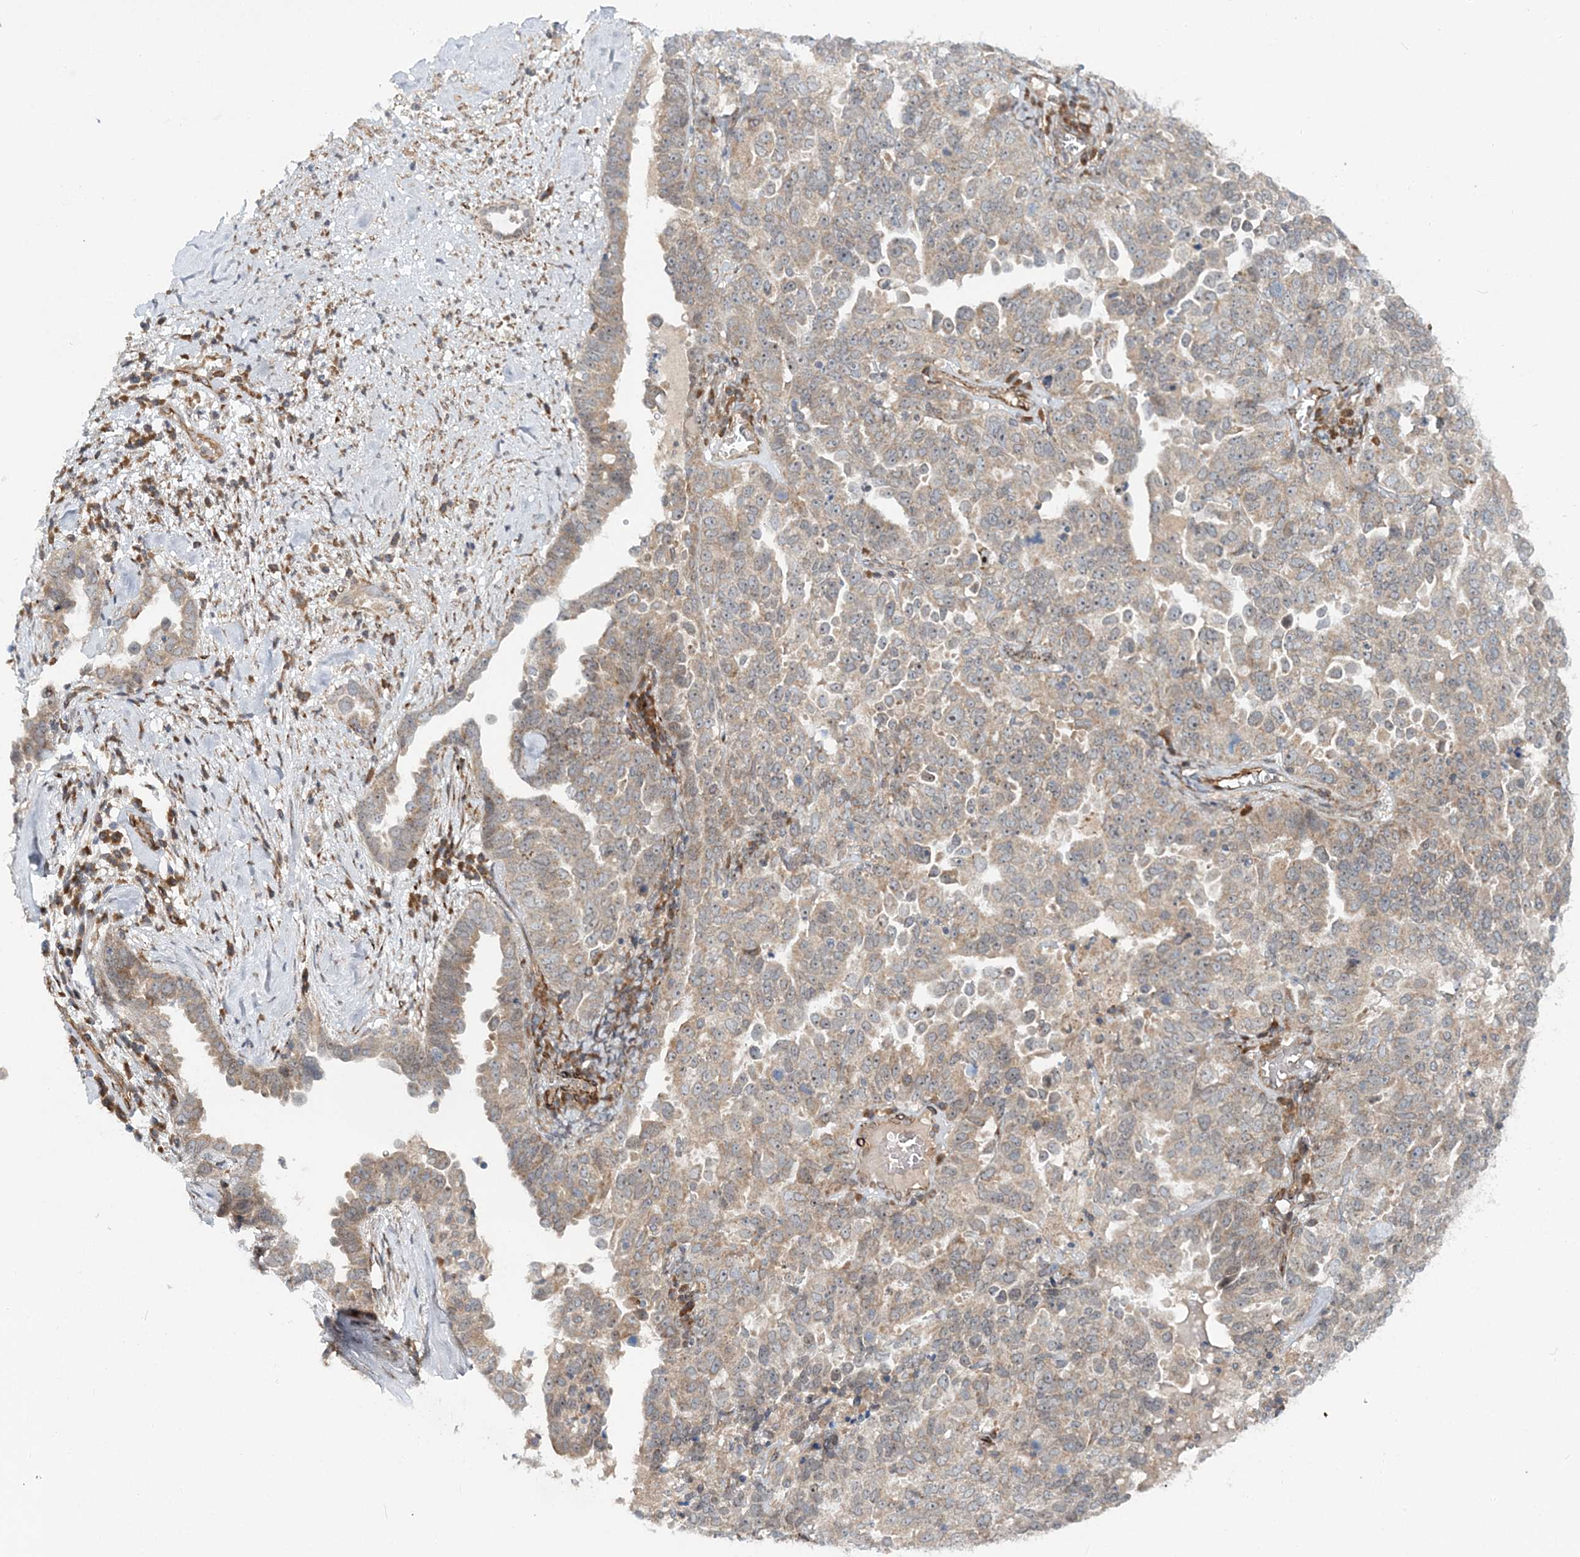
{"staining": {"intensity": "weak", "quantity": "25%-75%", "location": "cytoplasmic/membranous"}, "tissue": "ovarian cancer", "cell_type": "Tumor cells", "image_type": "cancer", "snomed": [{"axis": "morphology", "description": "Carcinoma, endometroid"}, {"axis": "topography", "description": "Ovary"}], "caption": "Immunohistochemistry staining of endometroid carcinoma (ovarian), which reveals low levels of weak cytoplasmic/membranous expression in approximately 25%-75% of tumor cells indicating weak cytoplasmic/membranous protein staining. The staining was performed using DAB (brown) for protein detection and nuclei were counterstained in hematoxylin (blue).", "gene": "NBAS", "patient": {"sex": "female", "age": 62}}